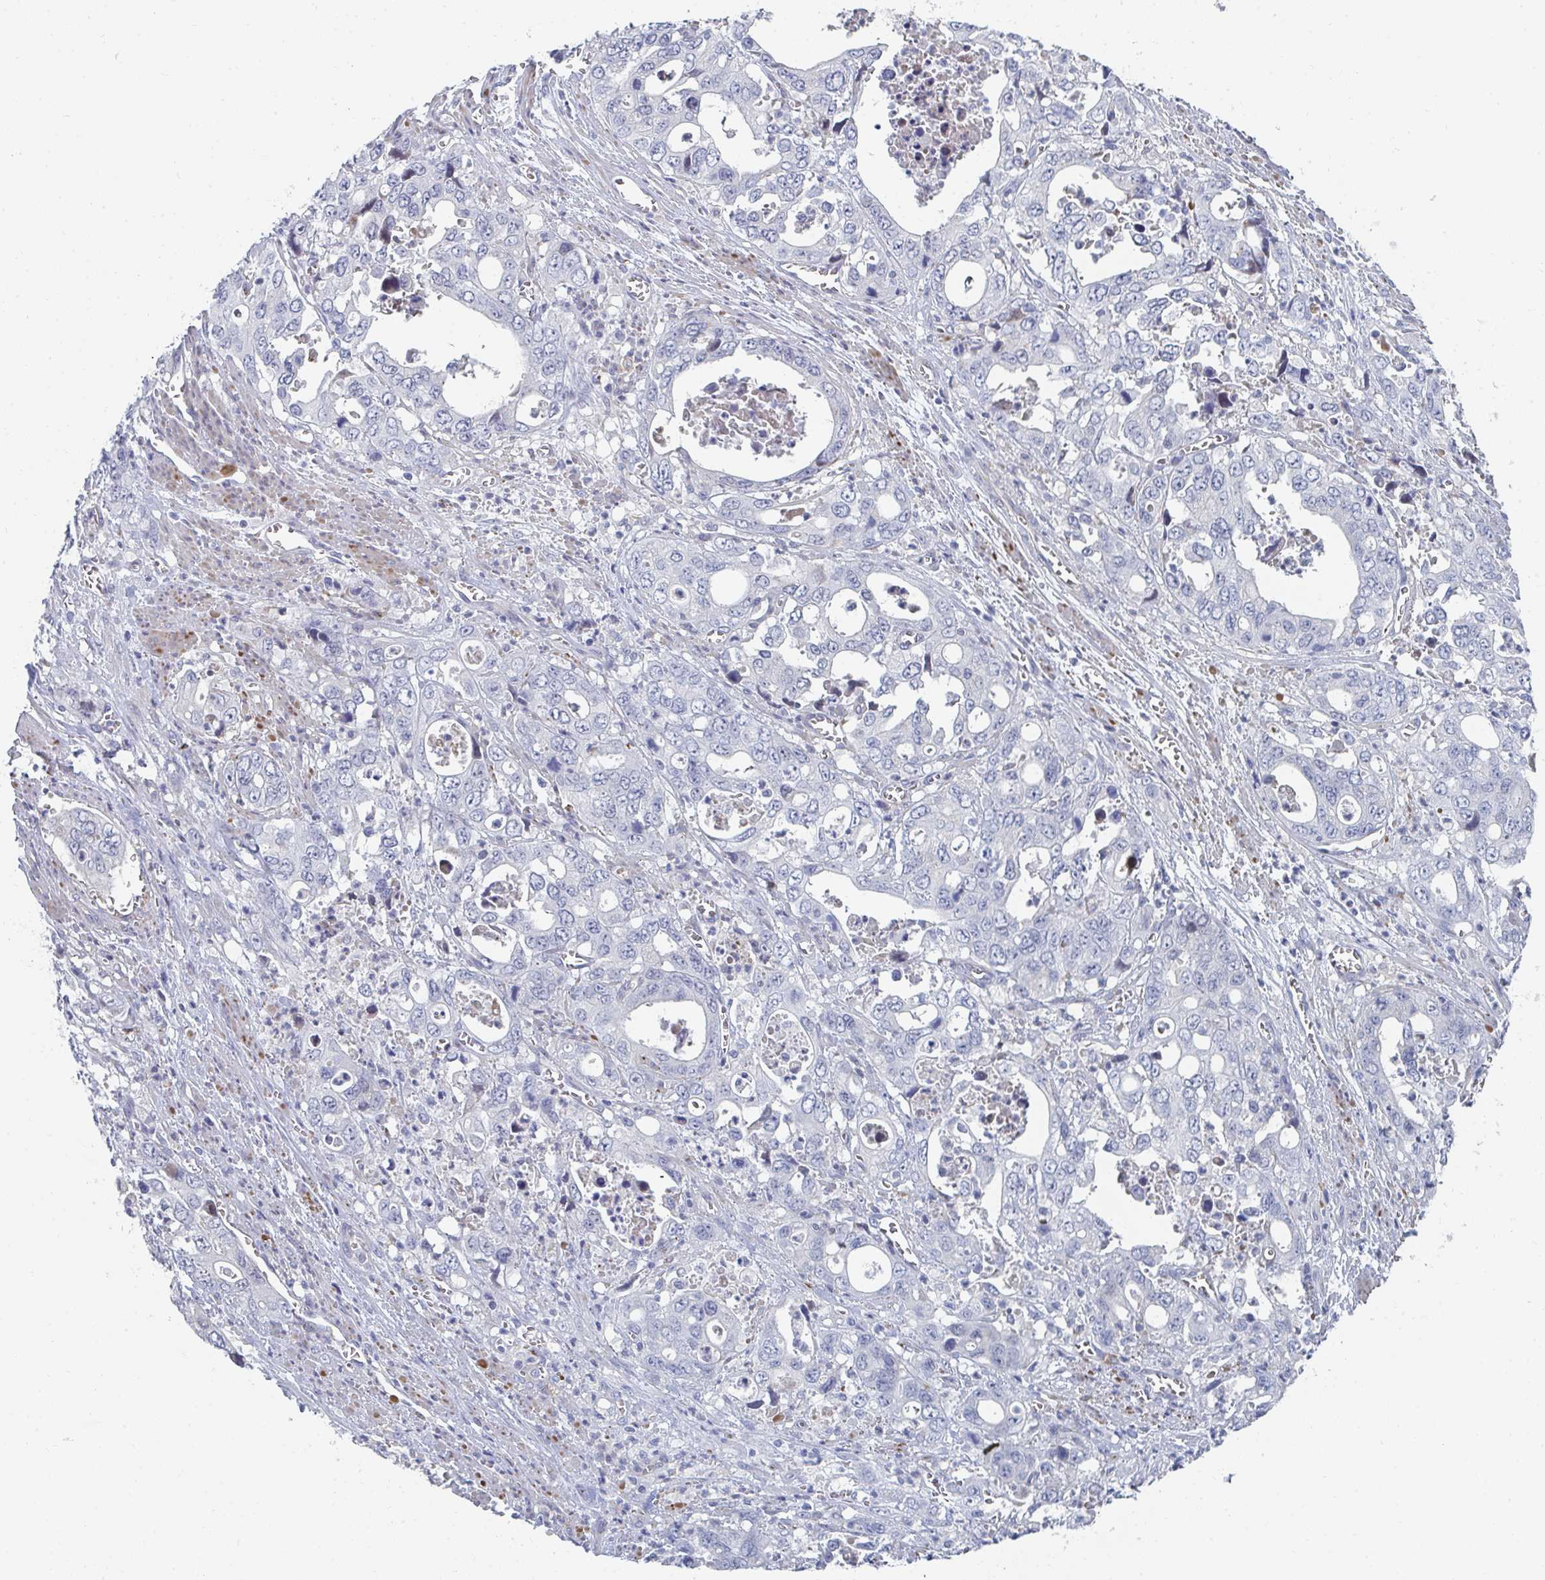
{"staining": {"intensity": "negative", "quantity": "none", "location": "none"}, "tissue": "stomach cancer", "cell_type": "Tumor cells", "image_type": "cancer", "snomed": [{"axis": "morphology", "description": "Adenocarcinoma, NOS"}, {"axis": "topography", "description": "Stomach, upper"}], "caption": "High power microscopy image of an immunohistochemistry (IHC) image of adenocarcinoma (stomach), revealing no significant staining in tumor cells.", "gene": "PSMG1", "patient": {"sex": "male", "age": 74}}